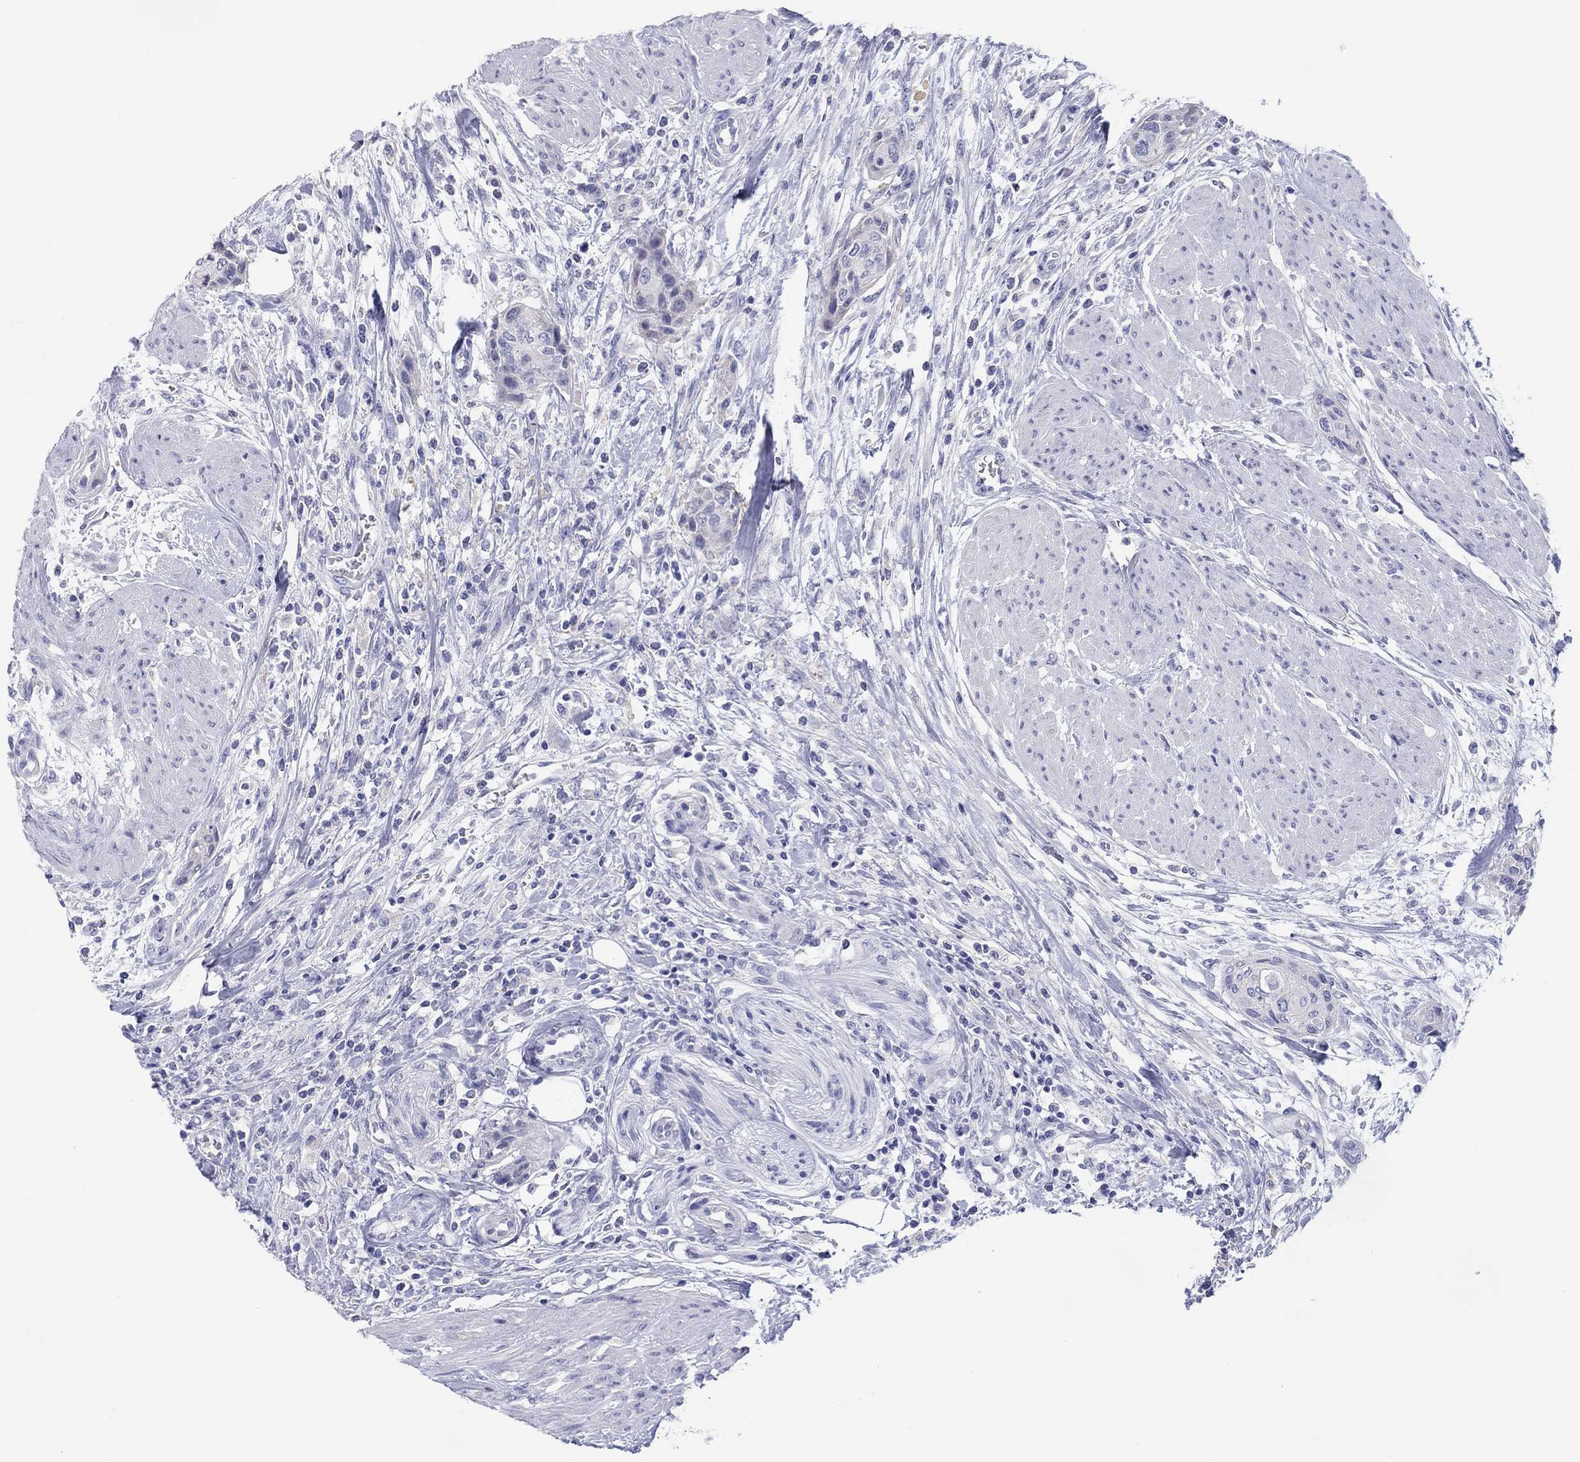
{"staining": {"intensity": "negative", "quantity": "none", "location": "none"}, "tissue": "urothelial cancer", "cell_type": "Tumor cells", "image_type": "cancer", "snomed": [{"axis": "morphology", "description": "Urothelial carcinoma, High grade"}, {"axis": "topography", "description": "Urinary bladder"}], "caption": "Immunohistochemical staining of high-grade urothelial carcinoma demonstrates no significant expression in tumor cells.", "gene": "ERICH3", "patient": {"sex": "male", "age": 35}}